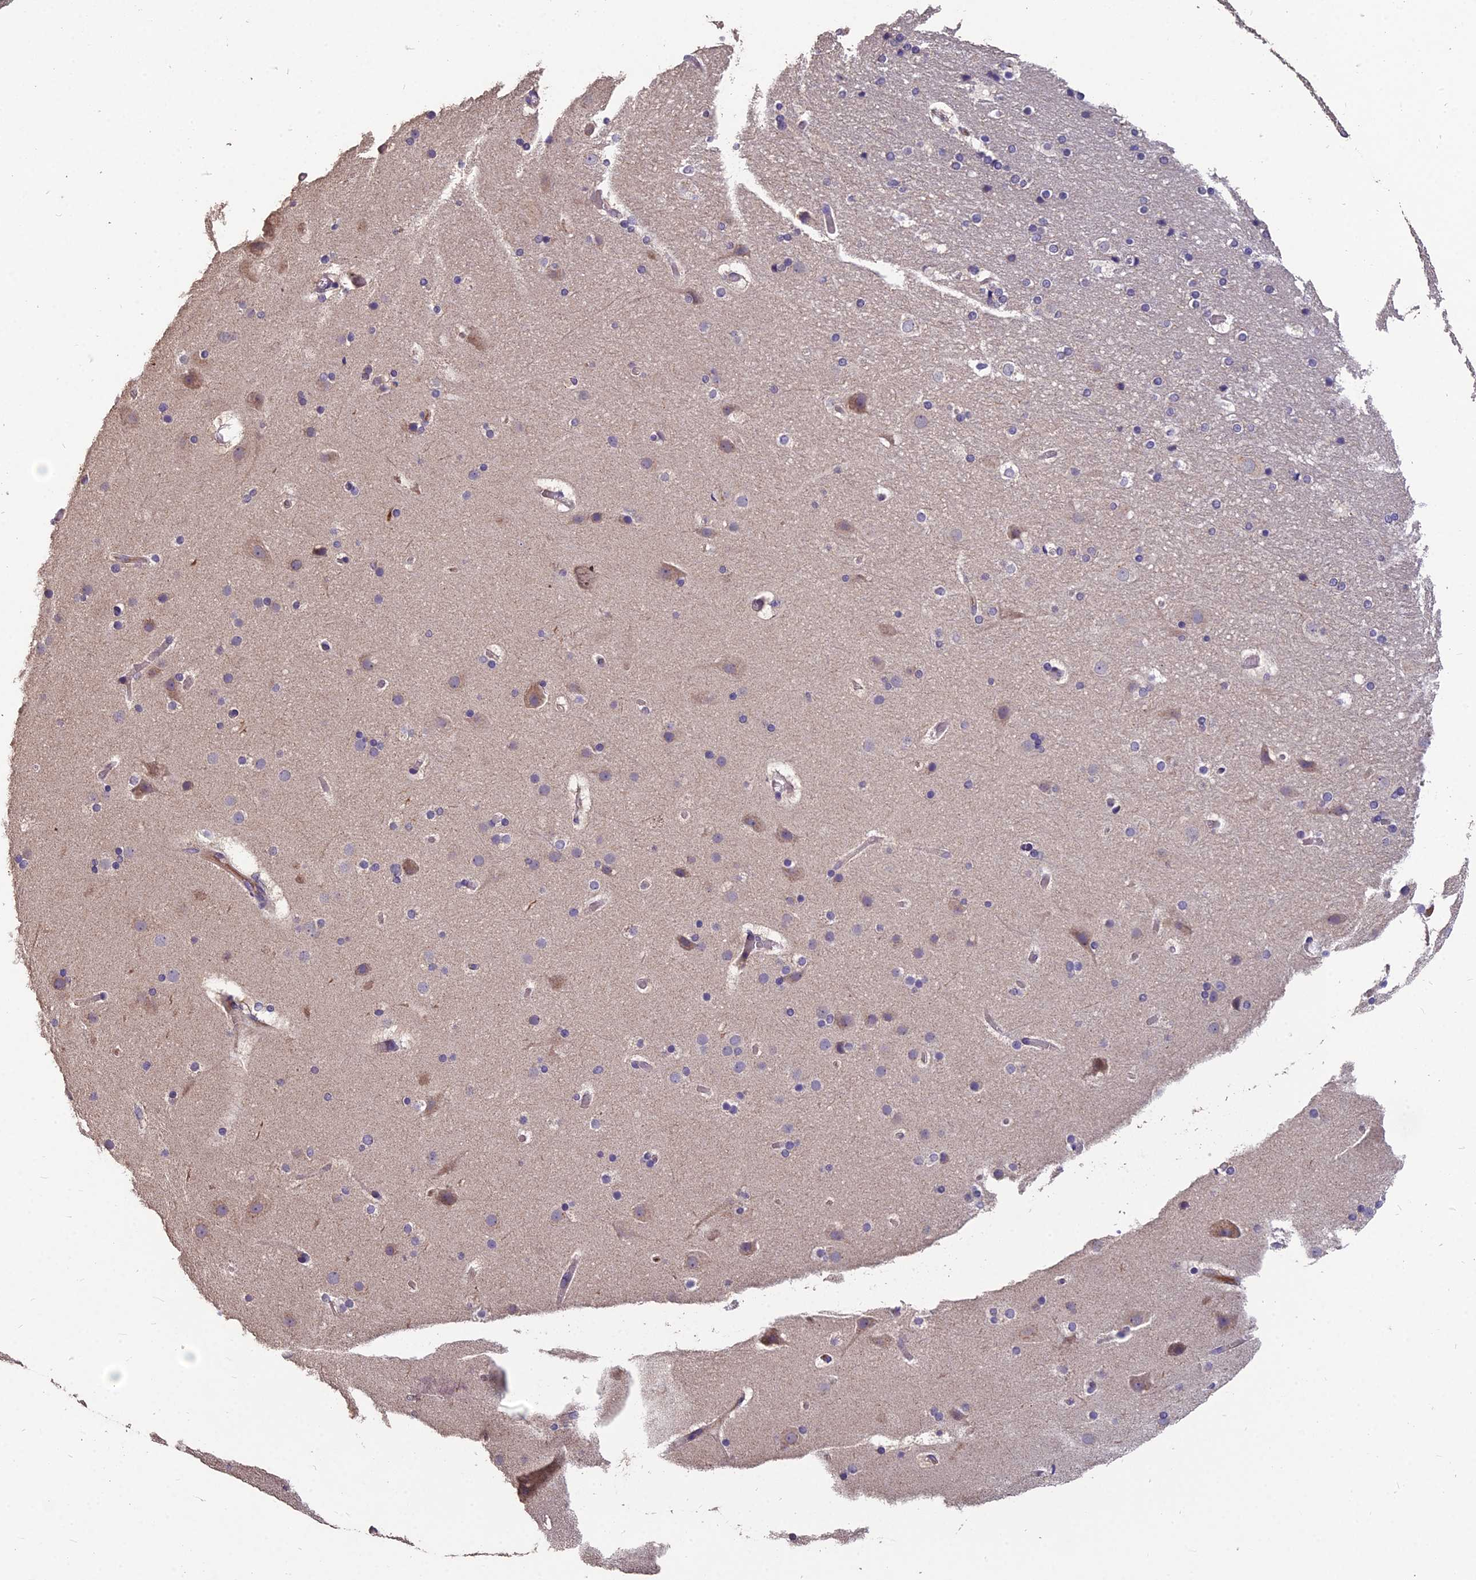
{"staining": {"intensity": "negative", "quantity": "none", "location": "none"}, "tissue": "cerebral cortex", "cell_type": "Endothelial cells", "image_type": "normal", "snomed": [{"axis": "morphology", "description": "Normal tissue, NOS"}, {"axis": "topography", "description": "Cerebral cortex"}], "caption": "Normal cerebral cortex was stained to show a protein in brown. There is no significant positivity in endothelial cells. Brightfield microscopy of immunohistochemistry (IHC) stained with DAB (brown) and hematoxylin (blue), captured at high magnification.", "gene": "CEACAM16", "patient": {"sex": "male", "age": 57}}